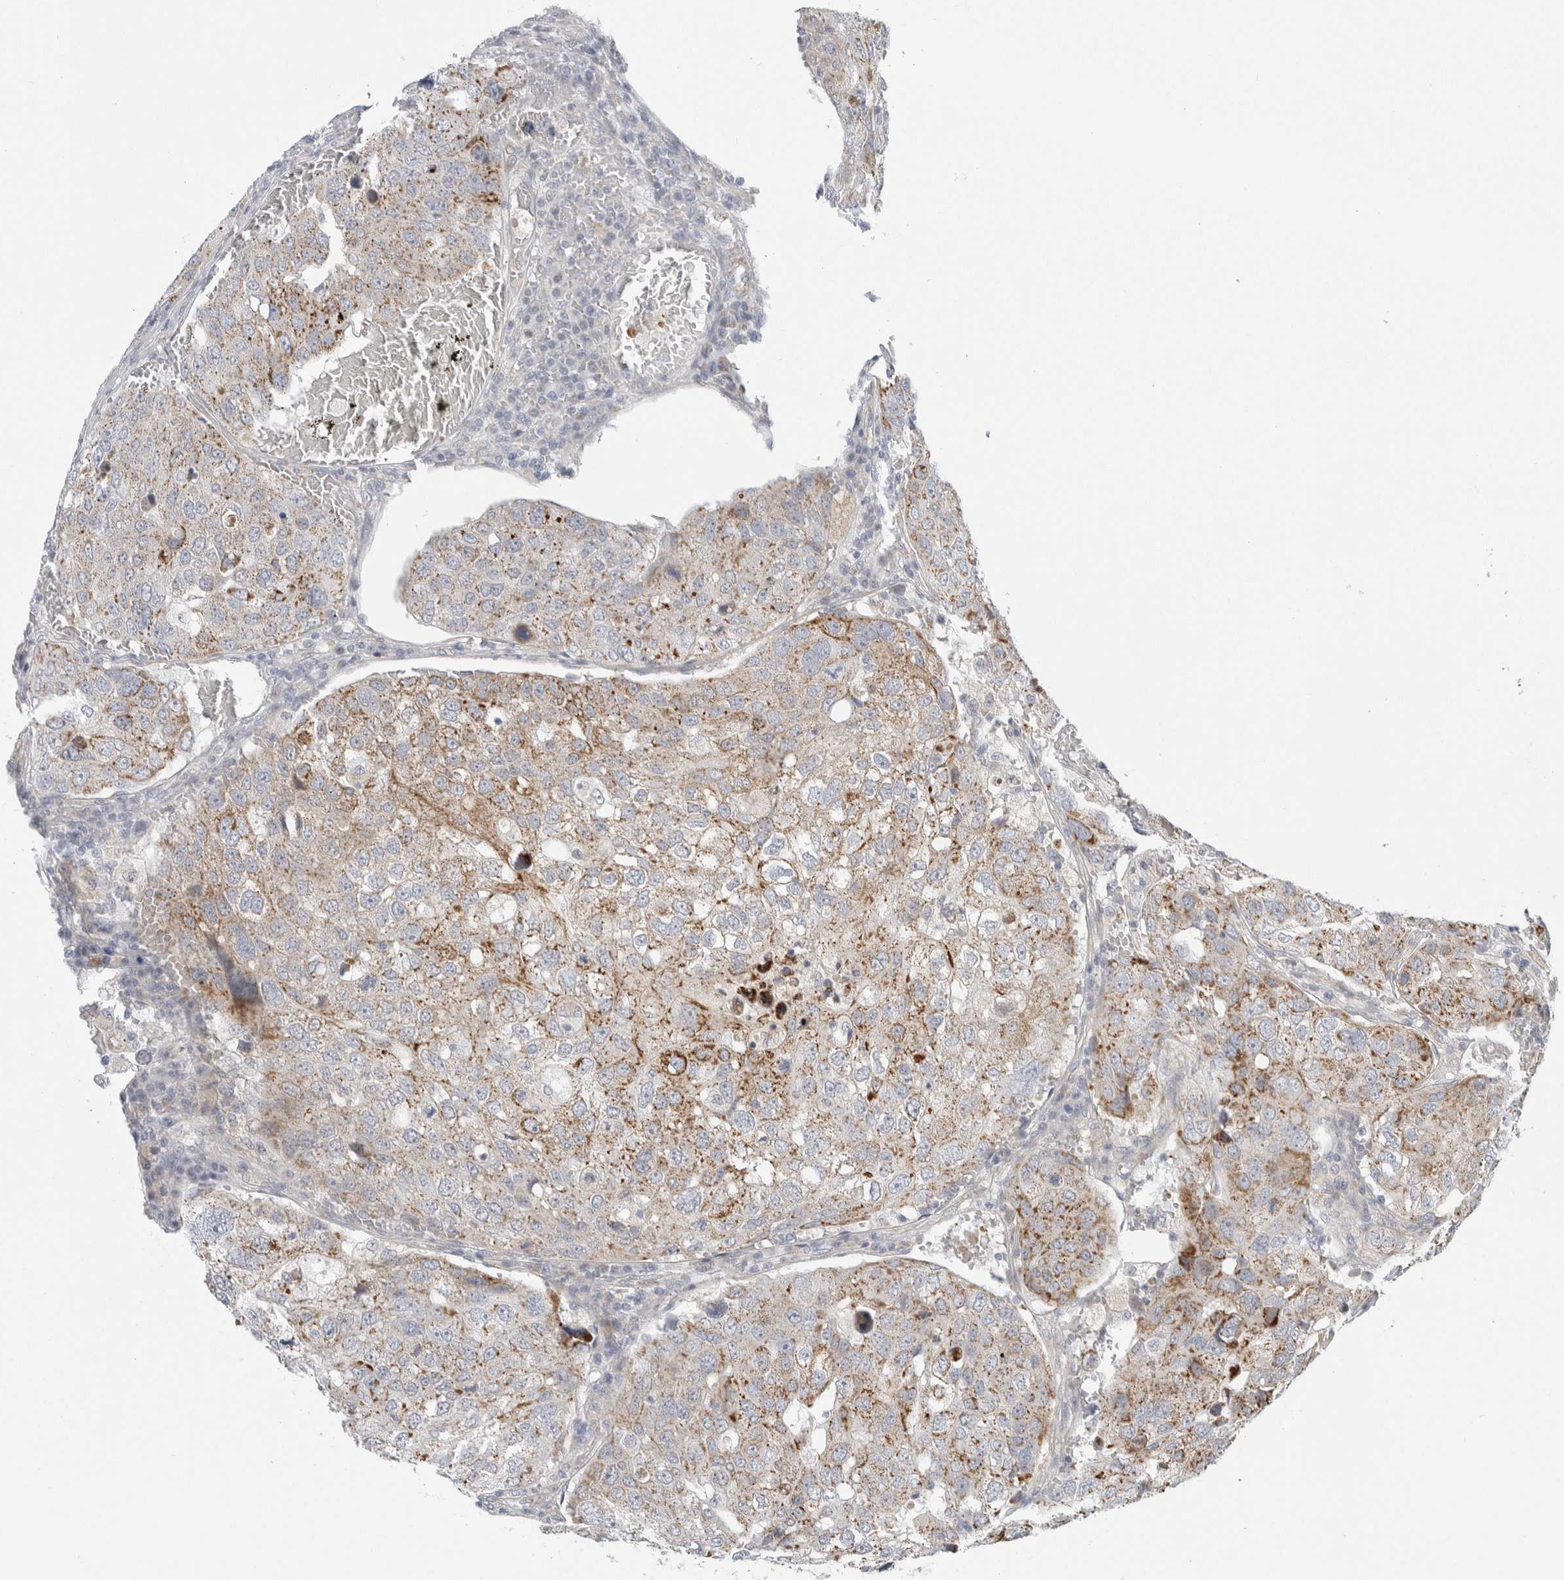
{"staining": {"intensity": "moderate", "quantity": "25%-75%", "location": "cytoplasmic/membranous"}, "tissue": "urothelial cancer", "cell_type": "Tumor cells", "image_type": "cancer", "snomed": [{"axis": "morphology", "description": "Urothelial carcinoma, High grade"}, {"axis": "topography", "description": "Lymph node"}, {"axis": "topography", "description": "Urinary bladder"}], "caption": "Human urothelial carcinoma (high-grade) stained for a protein (brown) displays moderate cytoplasmic/membranous positive staining in approximately 25%-75% of tumor cells.", "gene": "FAHD1", "patient": {"sex": "male", "age": 51}}